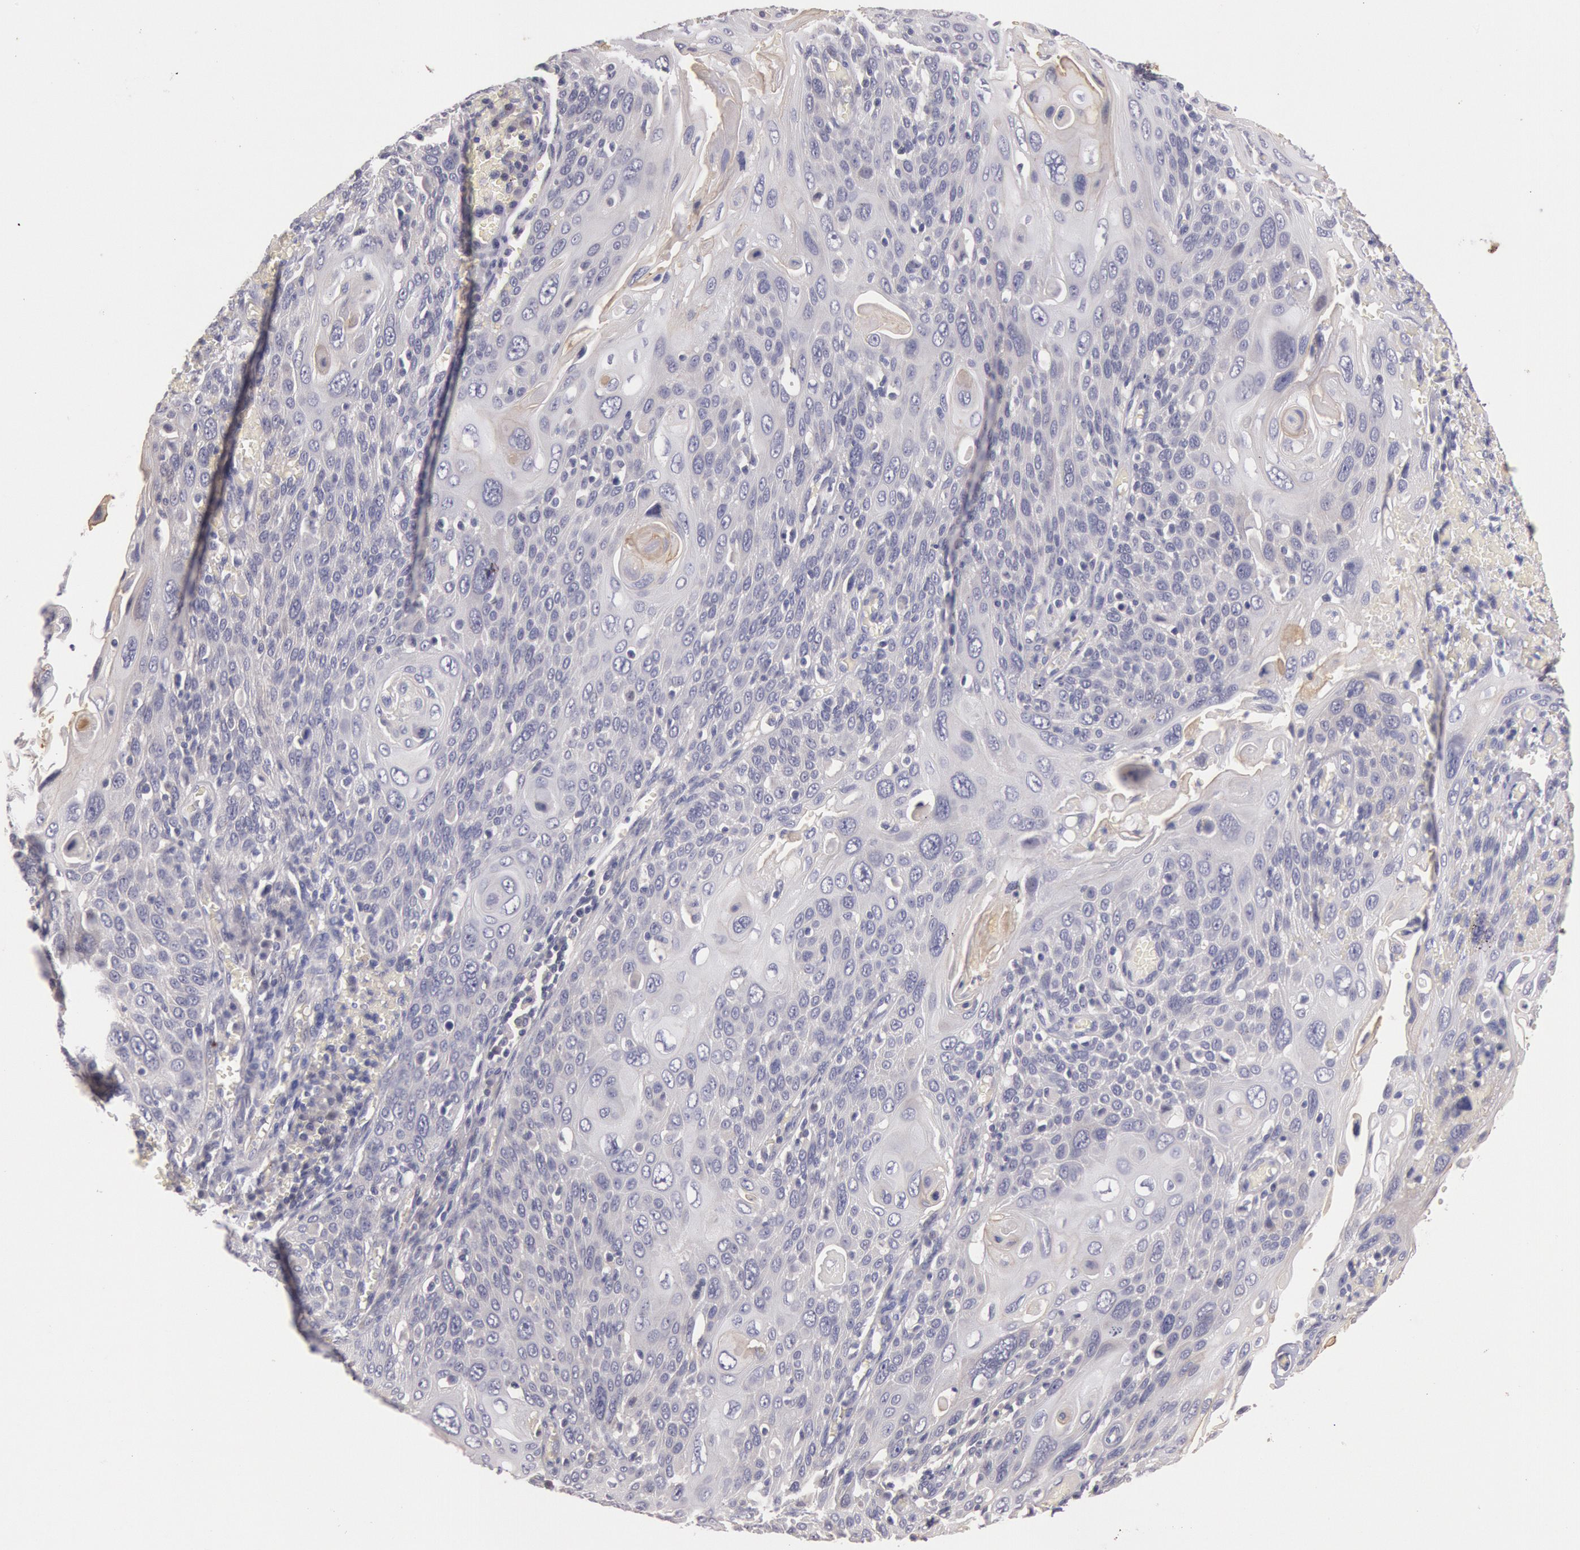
{"staining": {"intensity": "weak", "quantity": "<25%", "location": "cytoplasmic/membranous"}, "tissue": "cervical cancer", "cell_type": "Tumor cells", "image_type": "cancer", "snomed": [{"axis": "morphology", "description": "Squamous cell carcinoma, NOS"}, {"axis": "topography", "description": "Cervix"}], "caption": "Human cervical cancer (squamous cell carcinoma) stained for a protein using immunohistochemistry displays no positivity in tumor cells.", "gene": "TRIB2", "patient": {"sex": "female", "age": 54}}